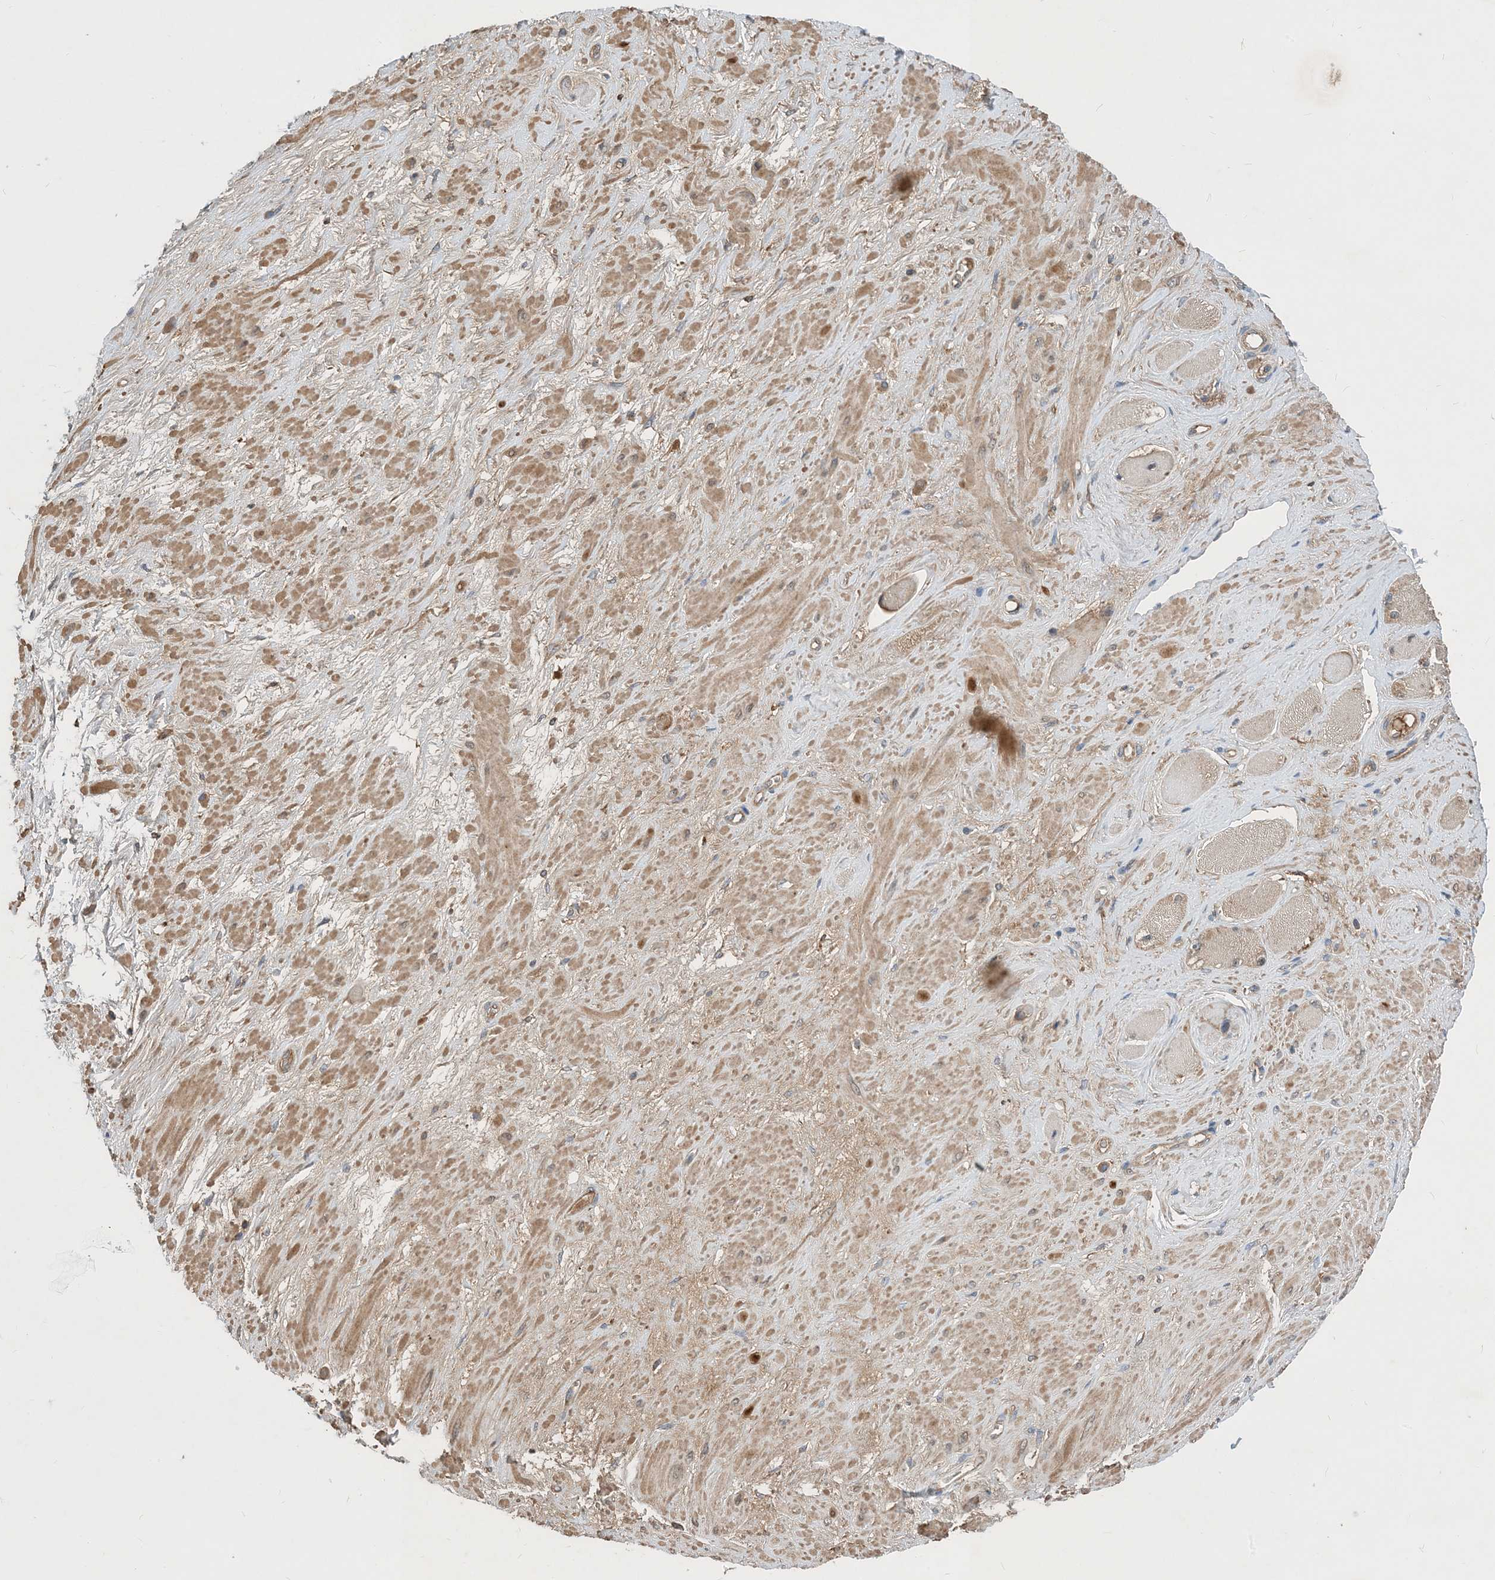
{"staining": {"intensity": "negative", "quantity": "none", "location": "none"}, "tissue": "adipose tissue", "cell_type": "Adipocytes", "image_type": "normal", "snomed": [{"axis": "morphology", "description": "Normal tissue, NOS"}, {"axis": "morphology", "description": "Adenocarcinoma, Low grade"}, {"axis": "topography", "description": "Prostate"}, {"axis": "topography", "description": "Peripheral nerve tissue"}], "caption": "The micrograph demonstrates no staining of adipocytes in normal adipose tissue.", "gene": "STK19", "patient": {"sex": "male", "age": 63}}